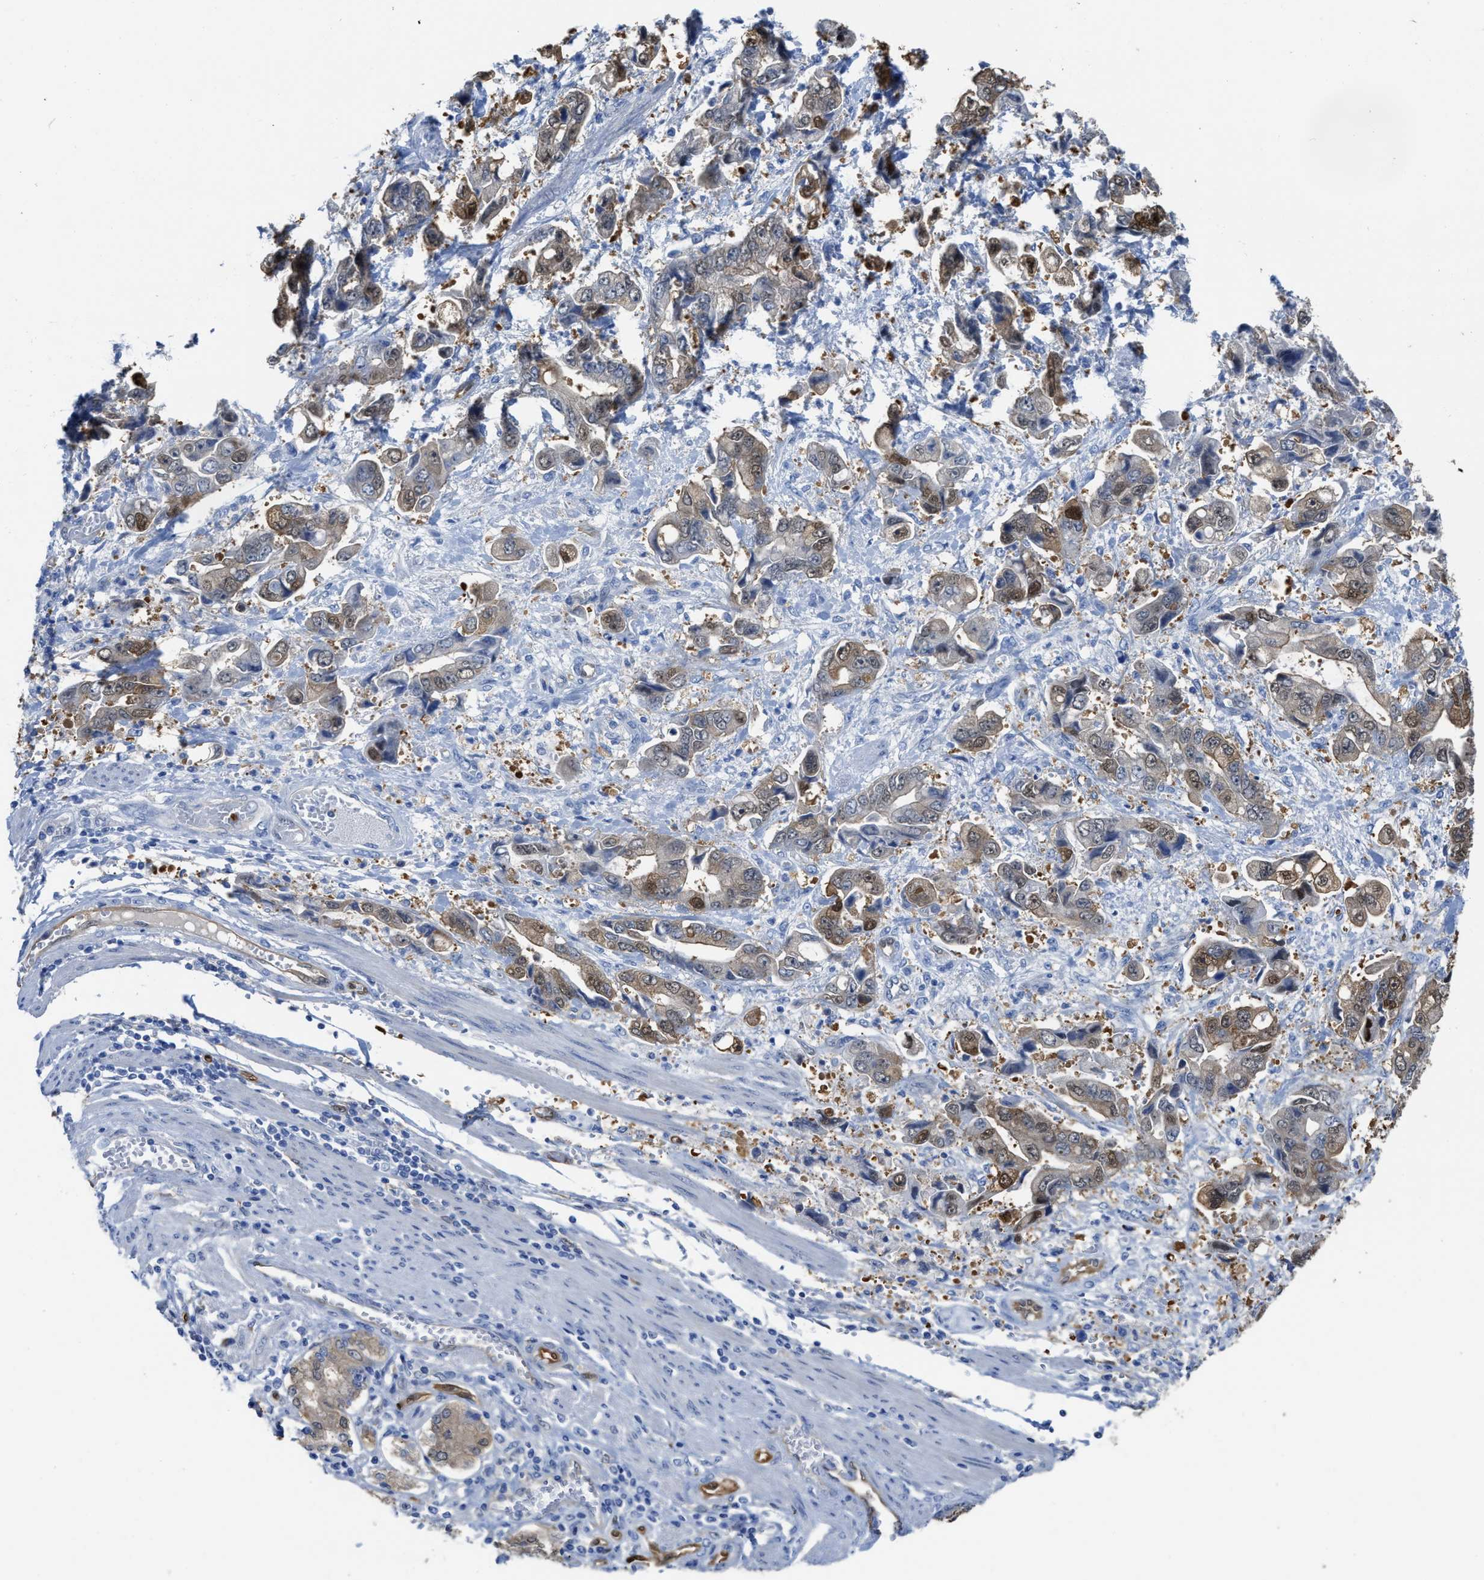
{"staining": {"intensity": "weak", "quantity": "25%-75%", "location": "cytoplasmic/membranous,nuclear"}, "tissue": "stomach cancer", "cell_type": "Tumor cells", "image_type": "cancer", "snomed": [{"axis": "morphology", "description": "Normal tissue, NOS"}, {"axis": "morphology", "description": "Adenocarcinoma, NOS"}, {"axis": "topography", "description": "Stomach"}], "caption": "A low amount of weak cytoplasmic/membranous and nuclear expression is appreciated in about 25%-75% of tumor cells in stomach adenocarcinoma tissue.", "gene": "ASS1", "patient": {"sex": "male", "age": 62}}